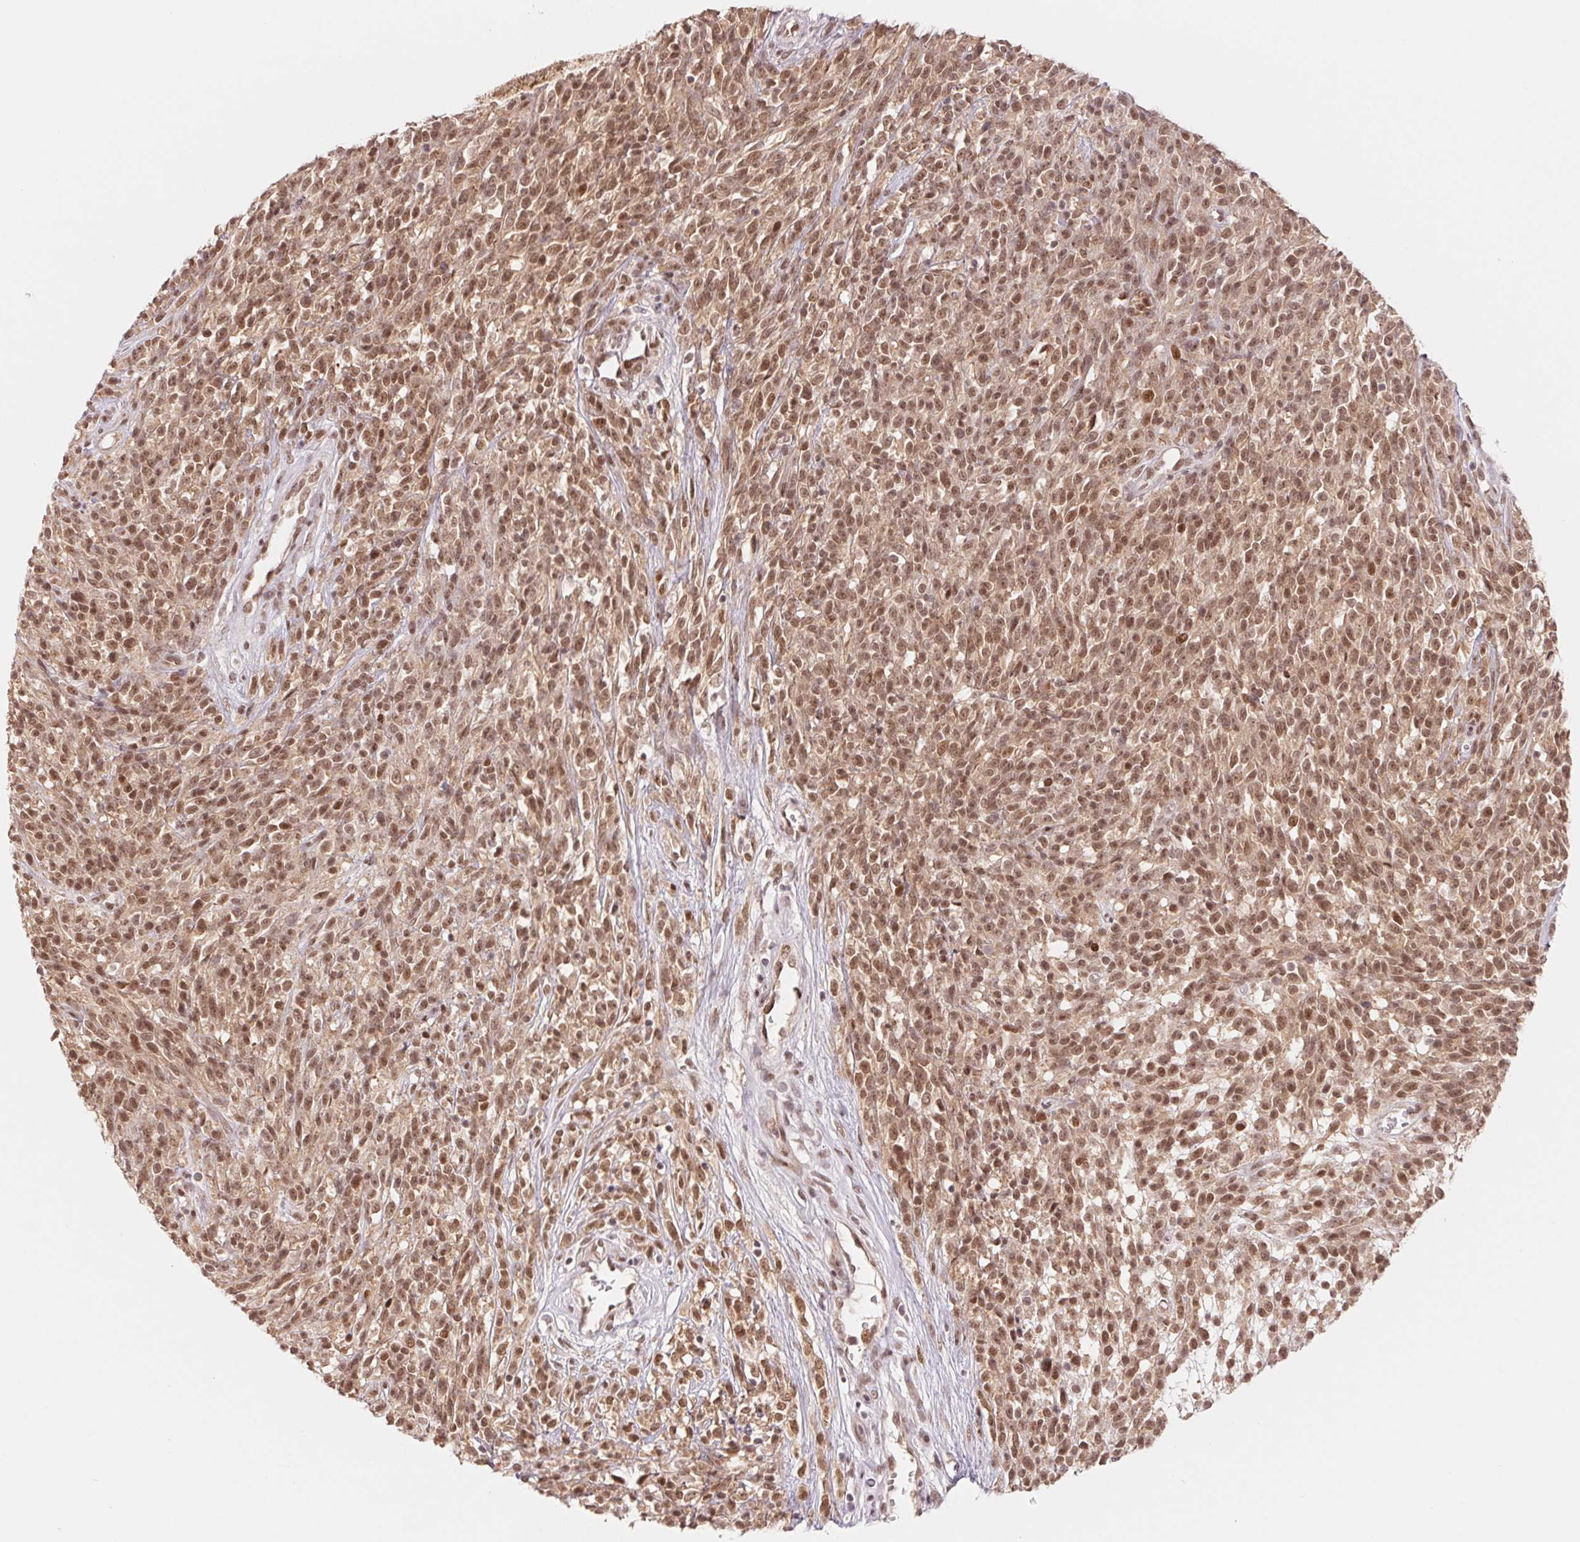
{"staining": {"intensity": "moderate", "quantity": ">75%", "location": "cytoplasmic/membranous,nuclear"}, "tissue": "melanoma", "cell_type": "Tumor cells", "image_type": "cancer", "snomed": [{"axis": "morphology", "description": "Malignant melanoma, NOS"}, {"axis": "topography", "description": "Skin"}, {"axis": "topography", "description": "Skin of trunk"}], "caption": "An immunohistochemistry (IHC) micrograph of neoplastic tissue is shown. Protein staining in brown labels moderate cytoplasmic/membranous and nuclear positivity in melanoma within tumor cells.", "gene": "DNAJB6", "patient": {"sex": "male", "age": 74}}